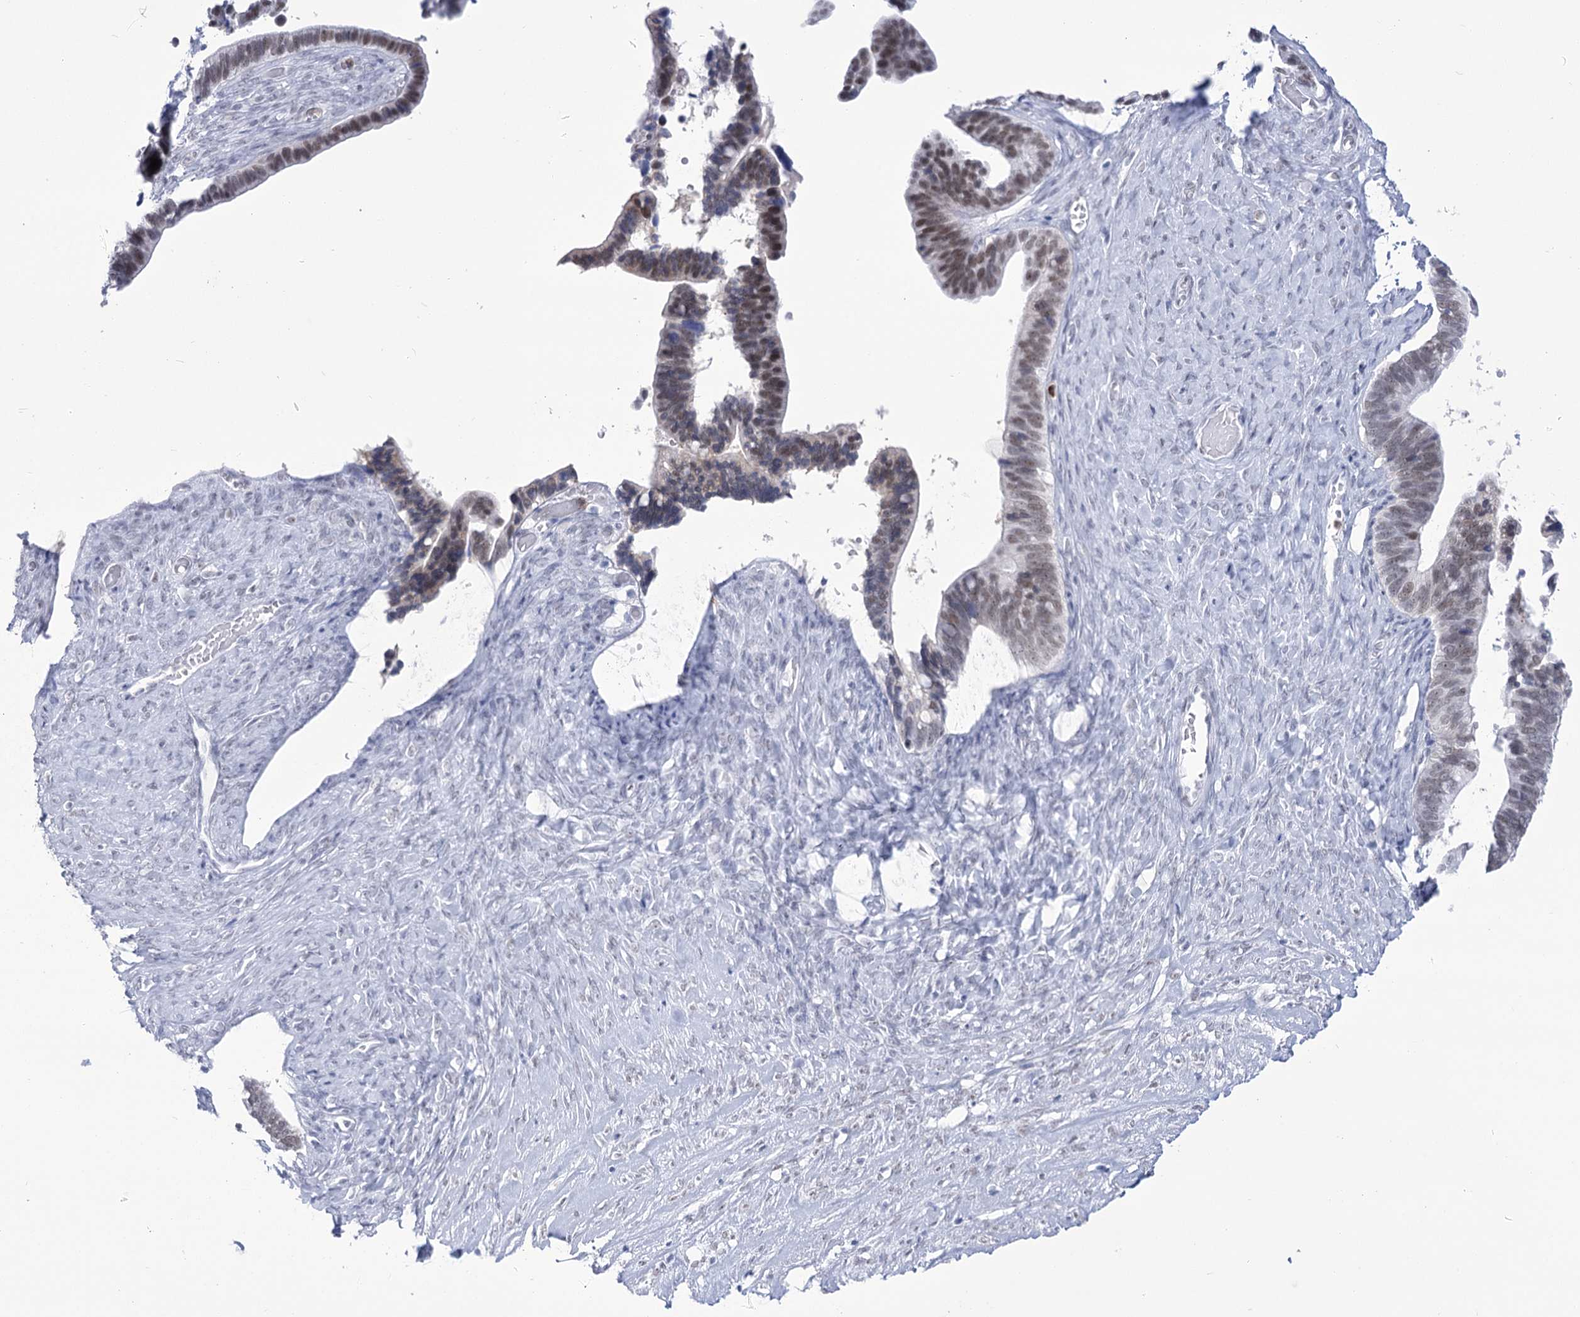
{"staining": {"intensity": "moderate", "quantity": "25%-75%", "location": "nuclear"}, "tissue": "ovarian cancer", "cell_type": "Tumor cells", "image_type": "cancer", "snomed": [{"axis": "morphology", "description": "Cystadenocarcinoma, serous, NOS"}, {"axis": "topography", "description": "Ovary"}], "caption": "Immunohistochemistry staining of ovarian cancer (serous cystadenocarcinoma), which exhibits medium levels of moderate nuclear positivity in approximately 25%-75% of tumor cells indicating moderate nuclear protein positivity. The staining was performed using DAB (3,3'-diaminobenzidine) (brown) for protein detection and nuclei were counterstained in hematoxylin (blue).", "gene": "HORMAD1", "patient": {"sex": "female", "age": 56}}